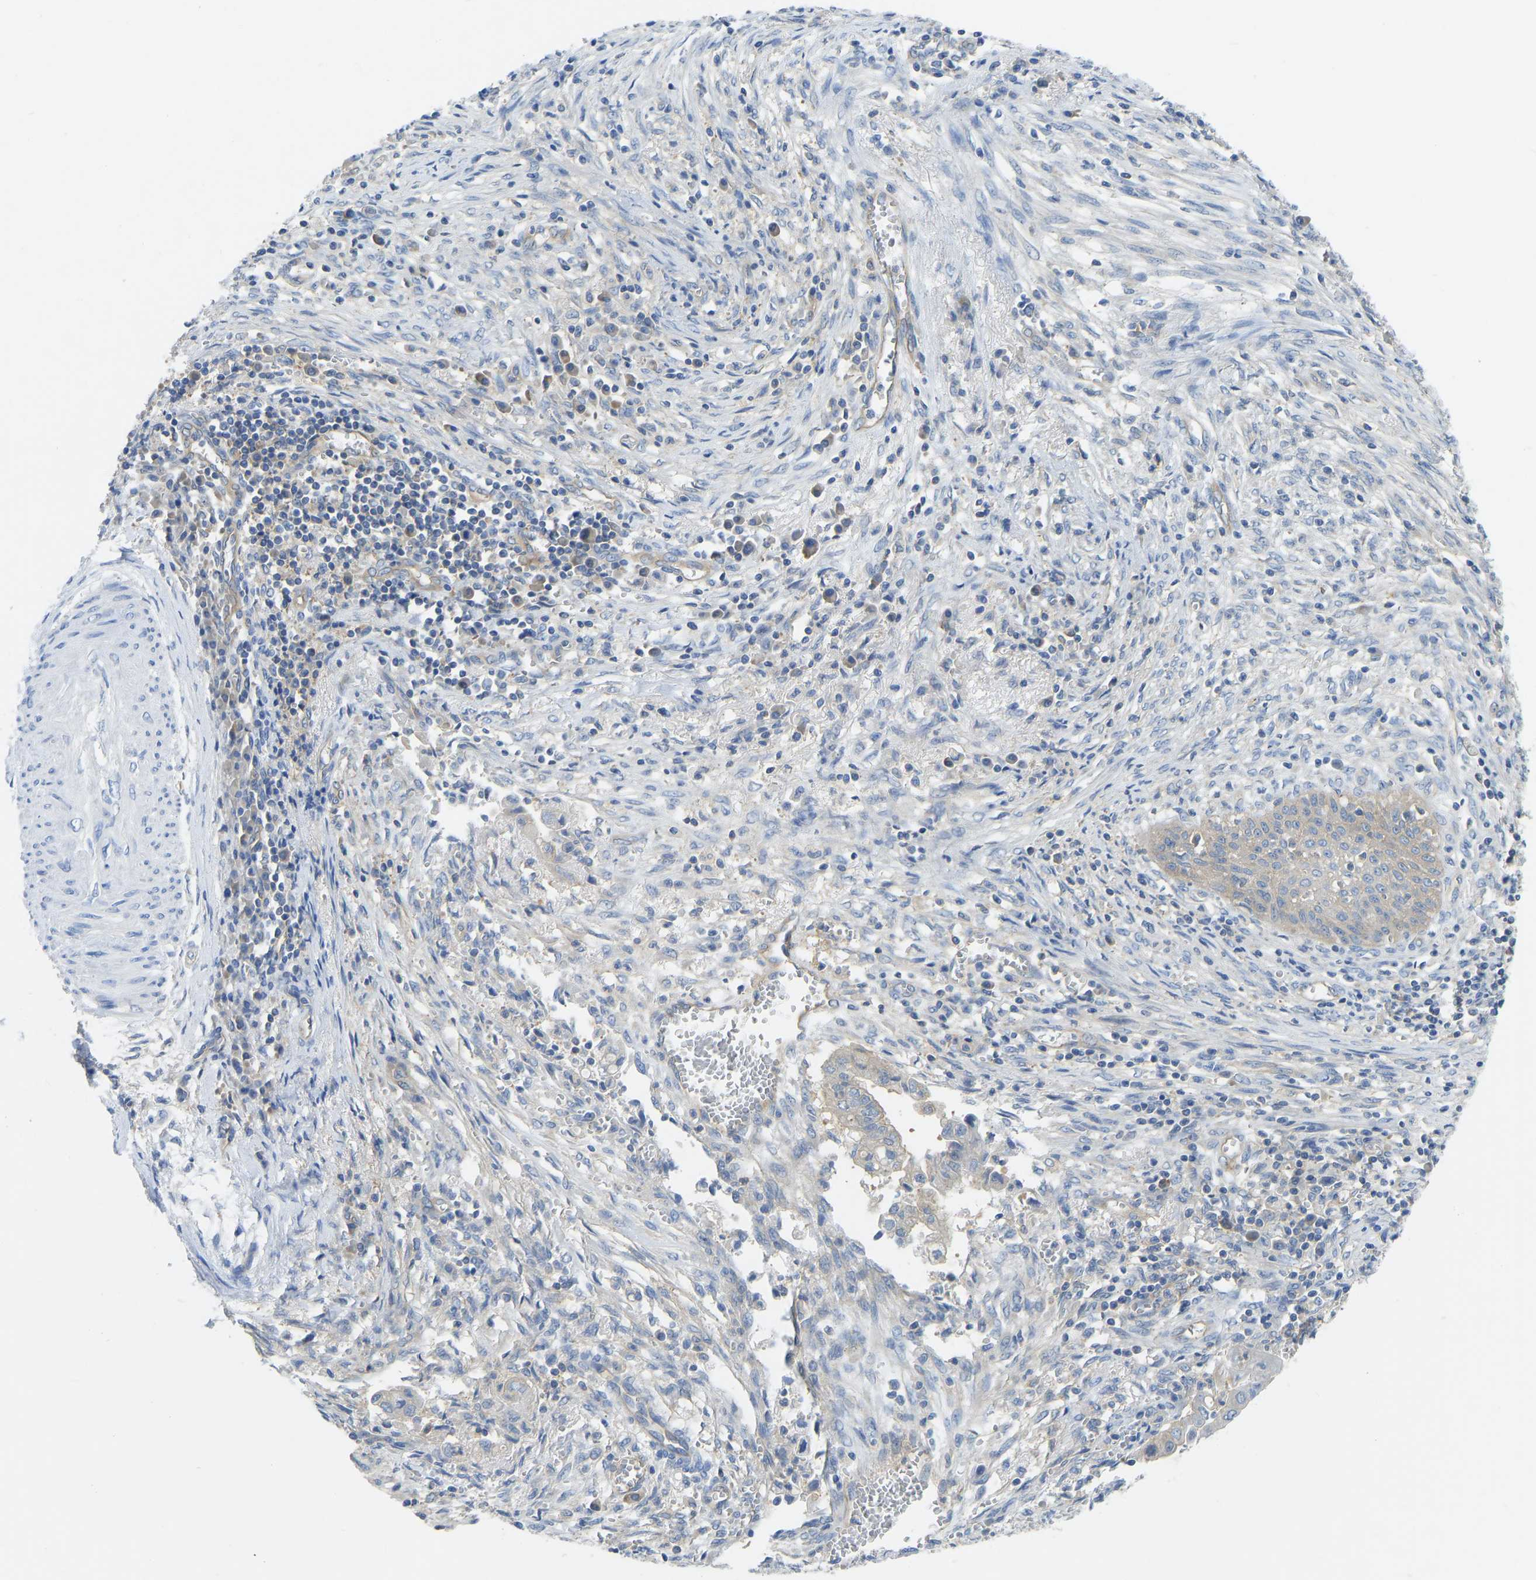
{"staining": {"intensity": "weak", "quantity": ">75%", "location": "cytoplasmic/membranous"}, "tissue": "cervical cancer", "cell_type": "Tumor cells", "image_type": "cancer", "snomed": [{"axis": "morphology", "description": "Adenocarcinoma, NOS"}, {"axis": "topography", "description": "Cervix"}], "caption": "A photomicrograph of human adenocarcinoma (cervical) stained for a protein displays weak cytoplasmic/membranous brown staining in tumor cells. Immunohistochemistry (ihc) stains the protein of interest in brown and the nuclei are stained blue.", "gene": "PPP3CA", "patient": {"sex": "female", "age": 44}}